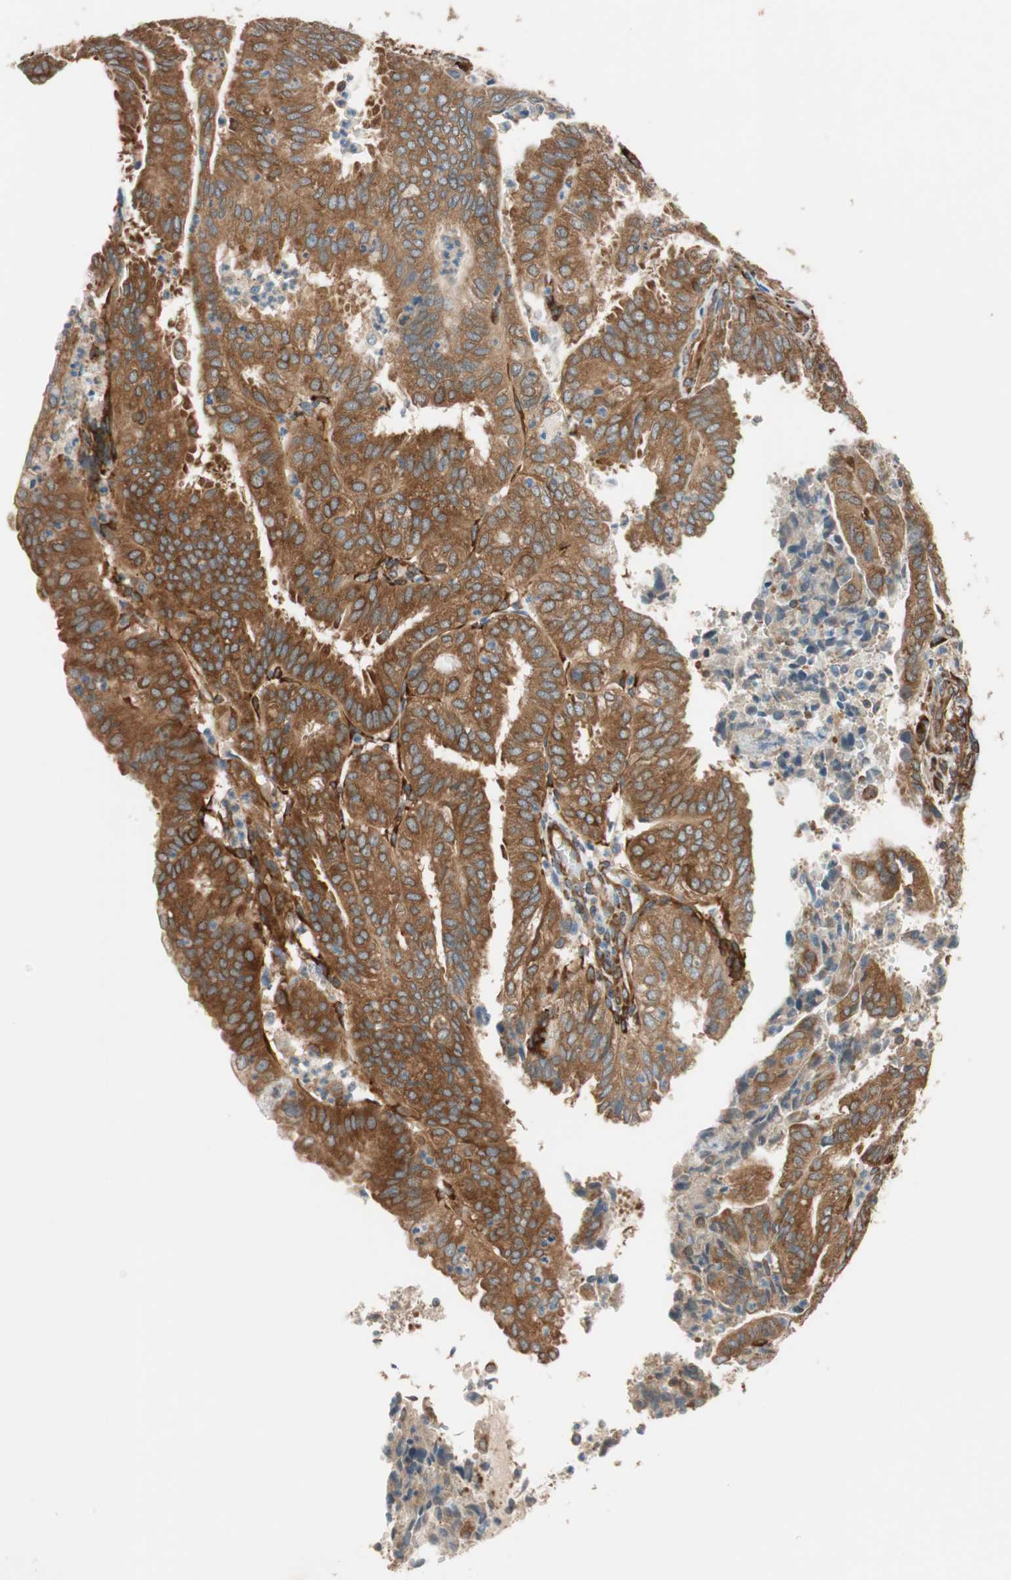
{"staining": {"intensity": "strong", "quantity": ">75%", "location": "cytoplasmic/membranous"}, "tissue": "endometrial cancer", "cell_type": "Tumor cells", "image_type": "cancer", "snomed": [{"axis": "morphology", "description": "Adenocarcinoma, NOS"}, {"axis": "topography", "description": "Uterus"}], "caption": "Immunohistochemical staining of human adenocarcinoma (endometrial) demonstrates high levels of strong cytoplasmic/membranous protein expression in about >75% of tumor cells.", "gene": "WASL", "patient": {"sex": "female", "age": 60}}